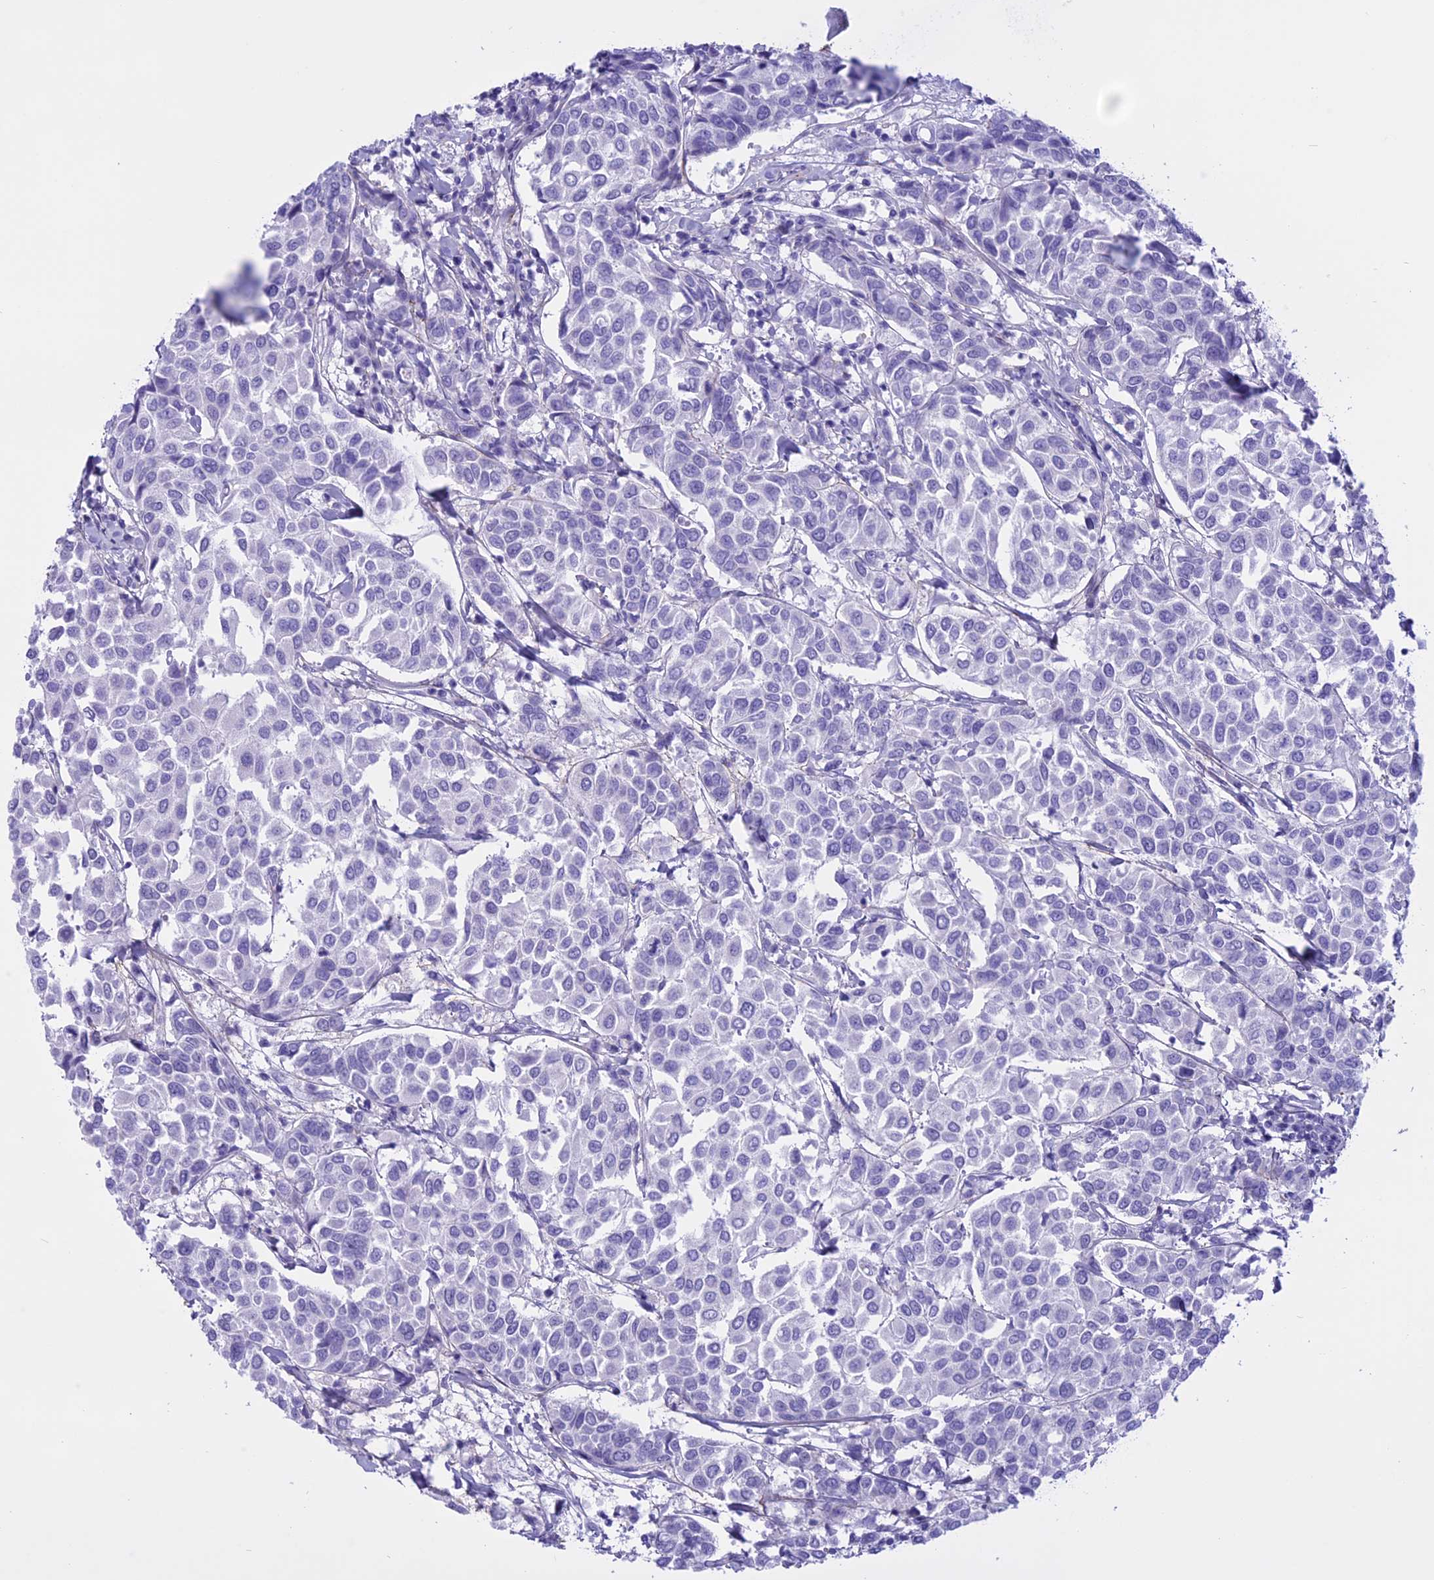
{"staining": {"intensity": "negative", "quantity": "none", "location": "none"}, "tissue": "breast cancer", "cell_type": "Tumor cells", "image_type": "cancer", "snomed": [{"axis": "morphology", "description": "Duct carcinoma"}, {"axis": "topography", "description": "Breast"}], "caption": "Tumor cells are negative for protein expression in human breast cancer.", "gene": "SPHKAP", "patient": {"sex": "female", "age": 55}}